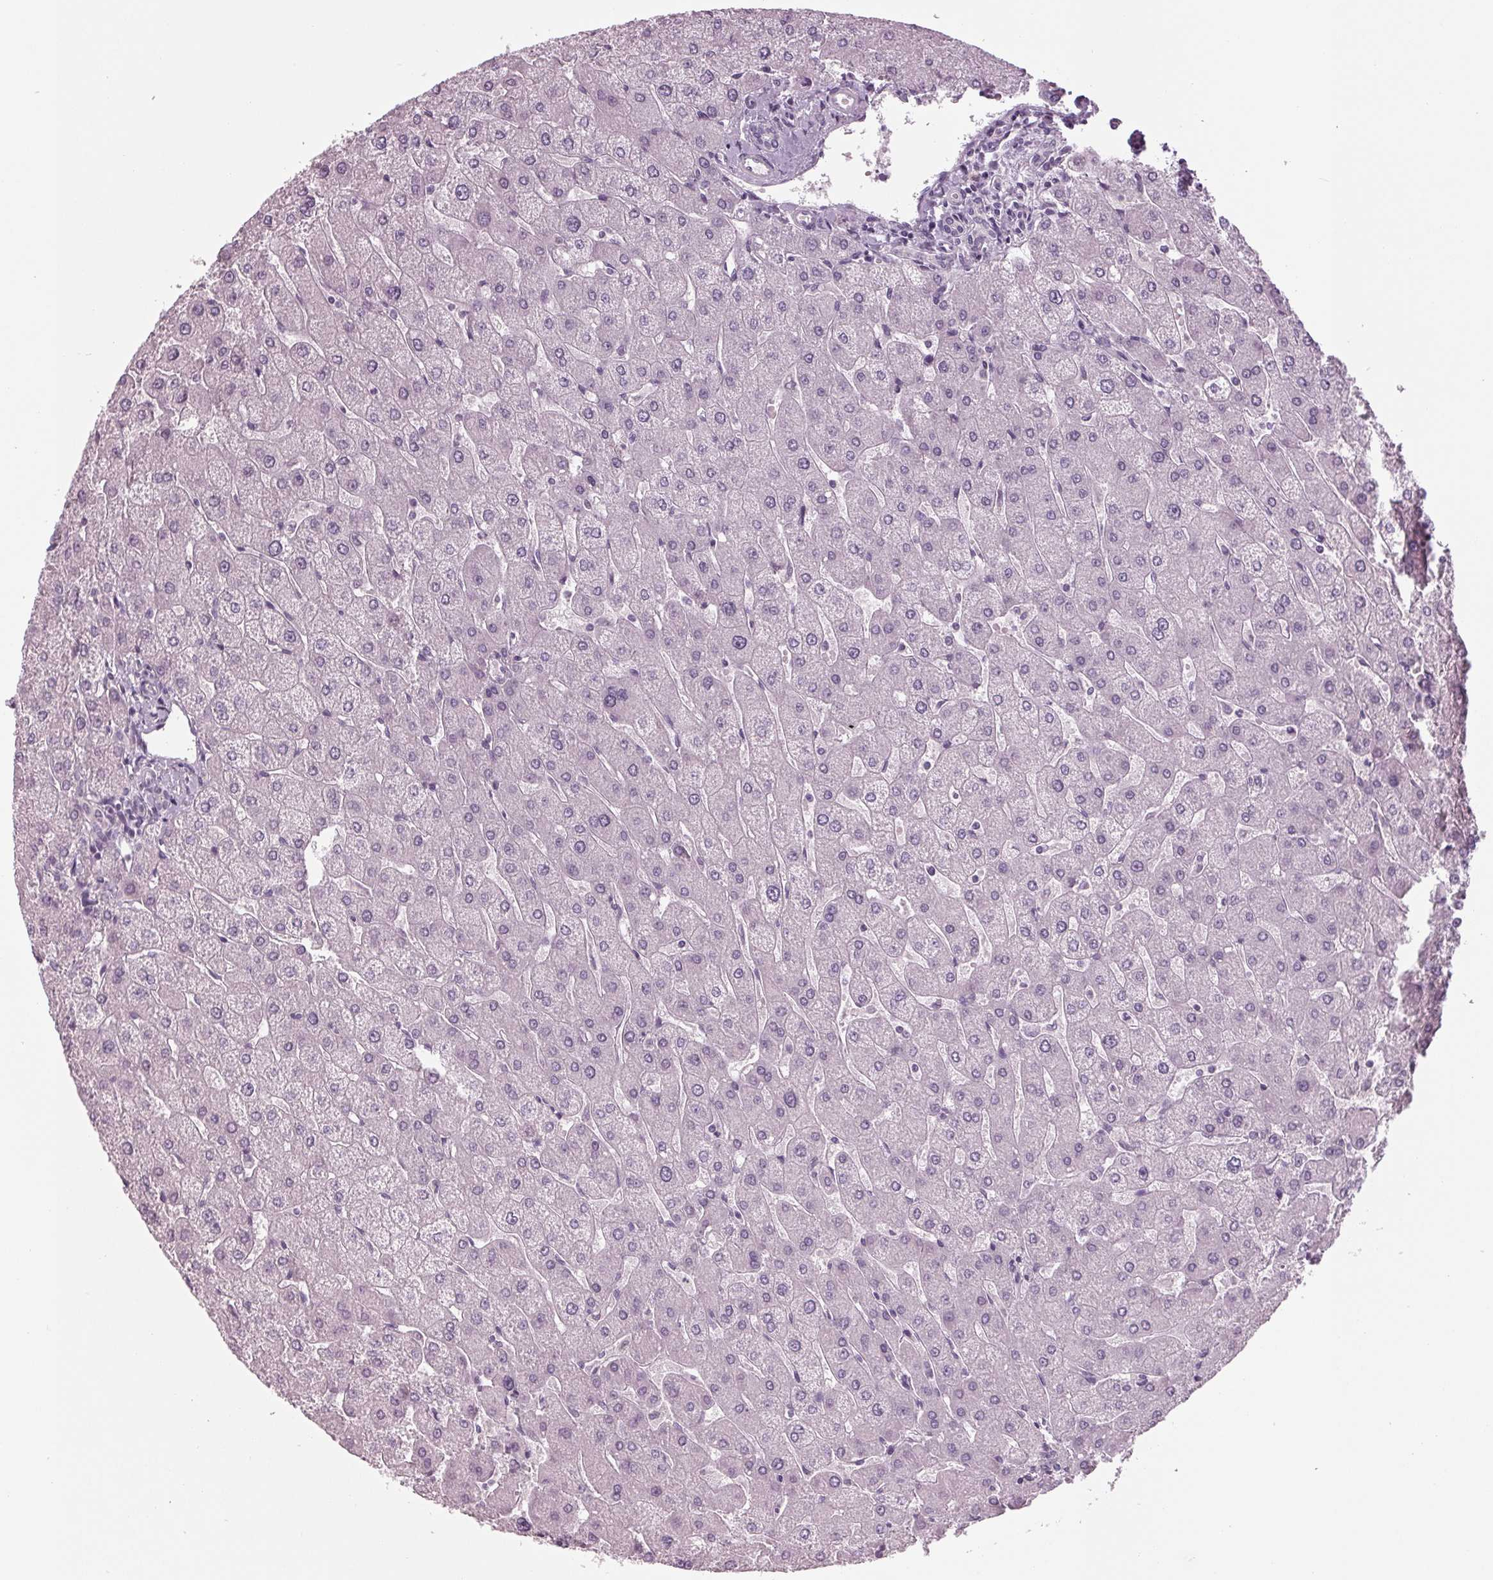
{"staining": {"intensity": "negative", "quantity": "none", "location": "none"}, "tissue": "liver", "cell_type": "Cholangiocytes", "image_type": "normal", "snomed": [{"axis": "morphology", "description": "Normal tissue, NOS"}, {"axis": "topography", "description": "Liver"}], "caption": "DAB (3,3'-diaminobenzidine) immunohistochemical staining of unremarkable human liver demonstrates no significant positivity in cholangiocytes.", "gene": "TNNC2", "patient": {"sex": "male", "age": 67}}